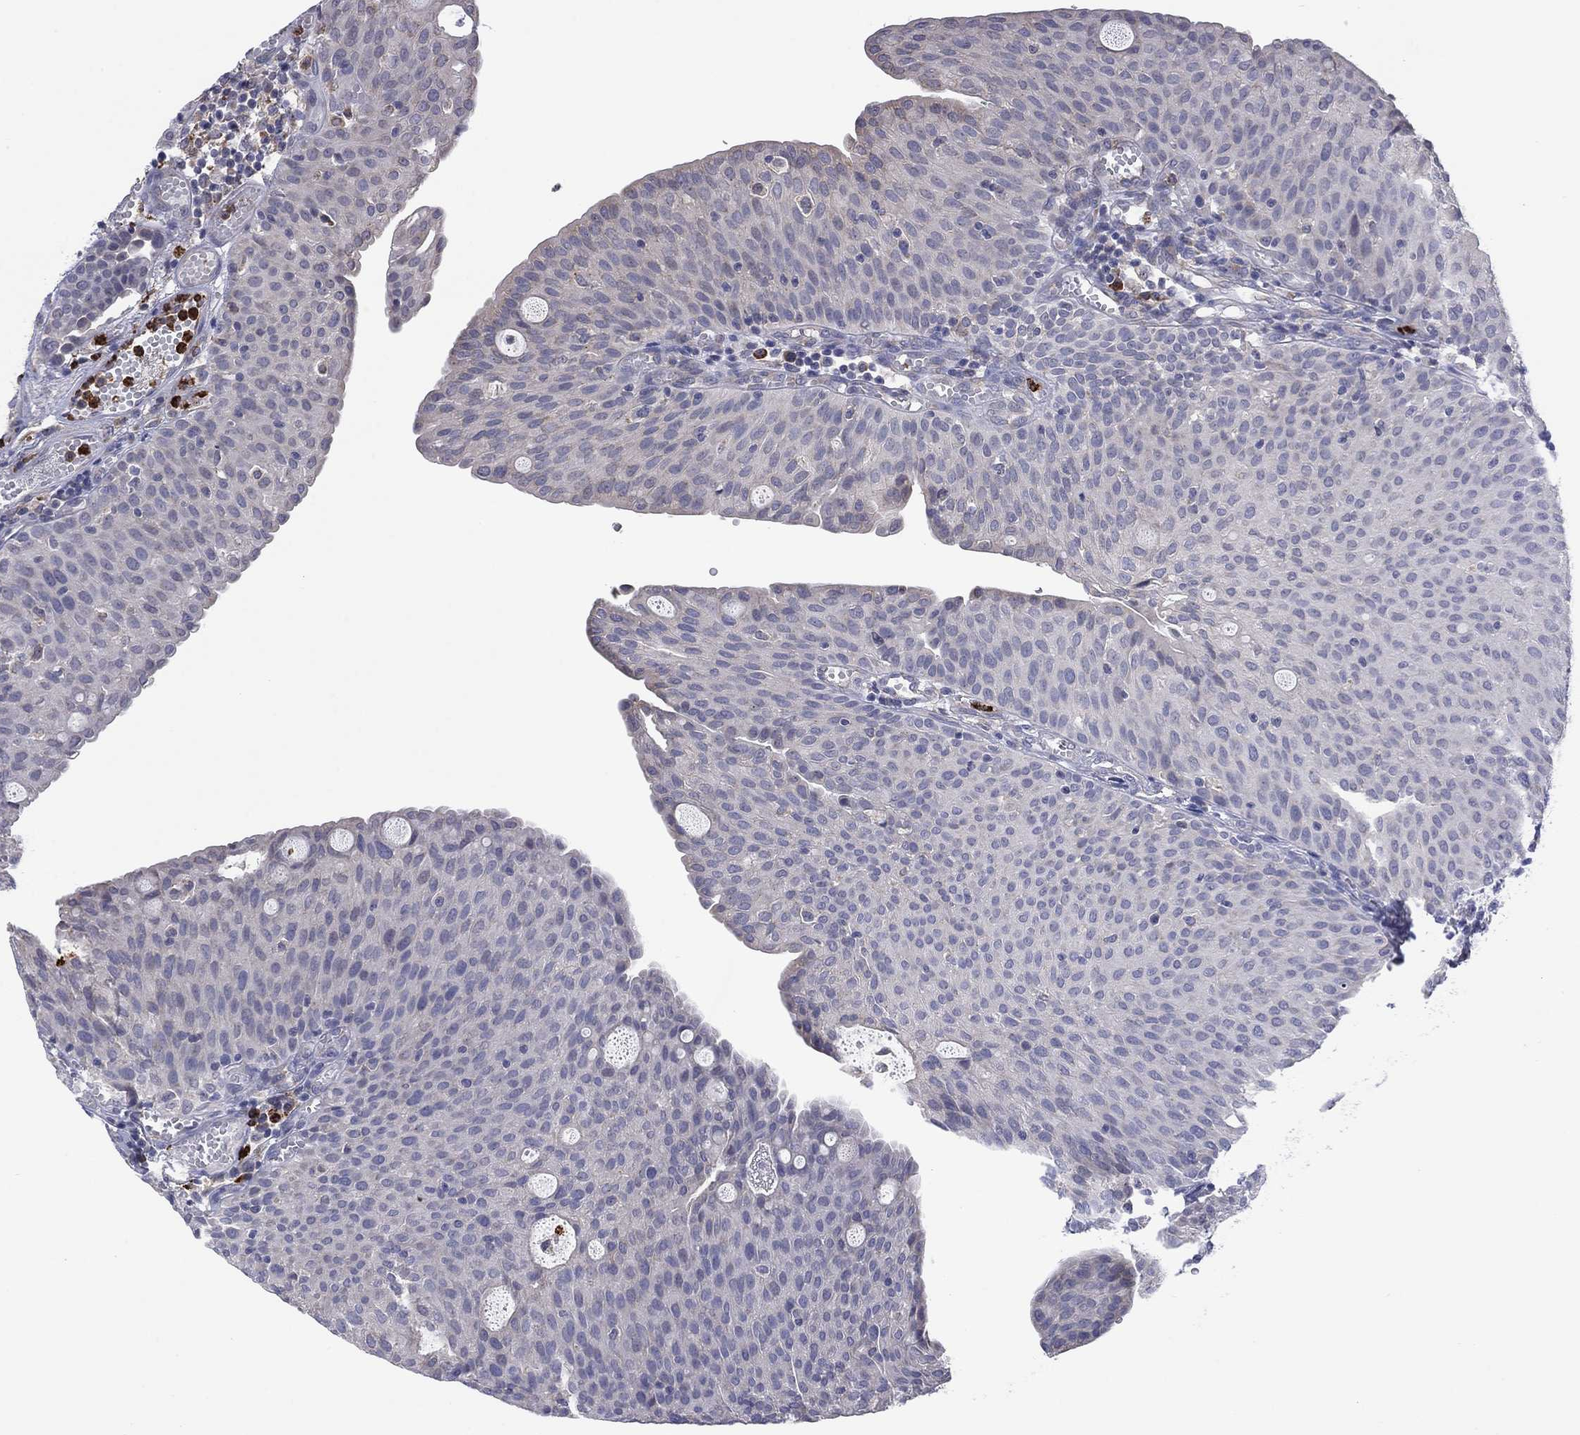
{"staining": {"intensity": "negative", "quantity": "none", "location": "none"}, "tissue": "urothelial cancer", "cell_type": "Tumor cells", "image_type": "cancer", "snomed": [{"axis": "morphology", "description": "Urothelial carcinoma, Low grade"}, {"axis": "topography", "description": "Urinary bladder"}], "caption": "Tumor cells are negative for protein expression in human low-grade urothelial carcinoma. (DAB immunohistochemistry (IHC), high magnification).", "gene": "MTRFR", "patient": {"sex": "male", "age": 54}}